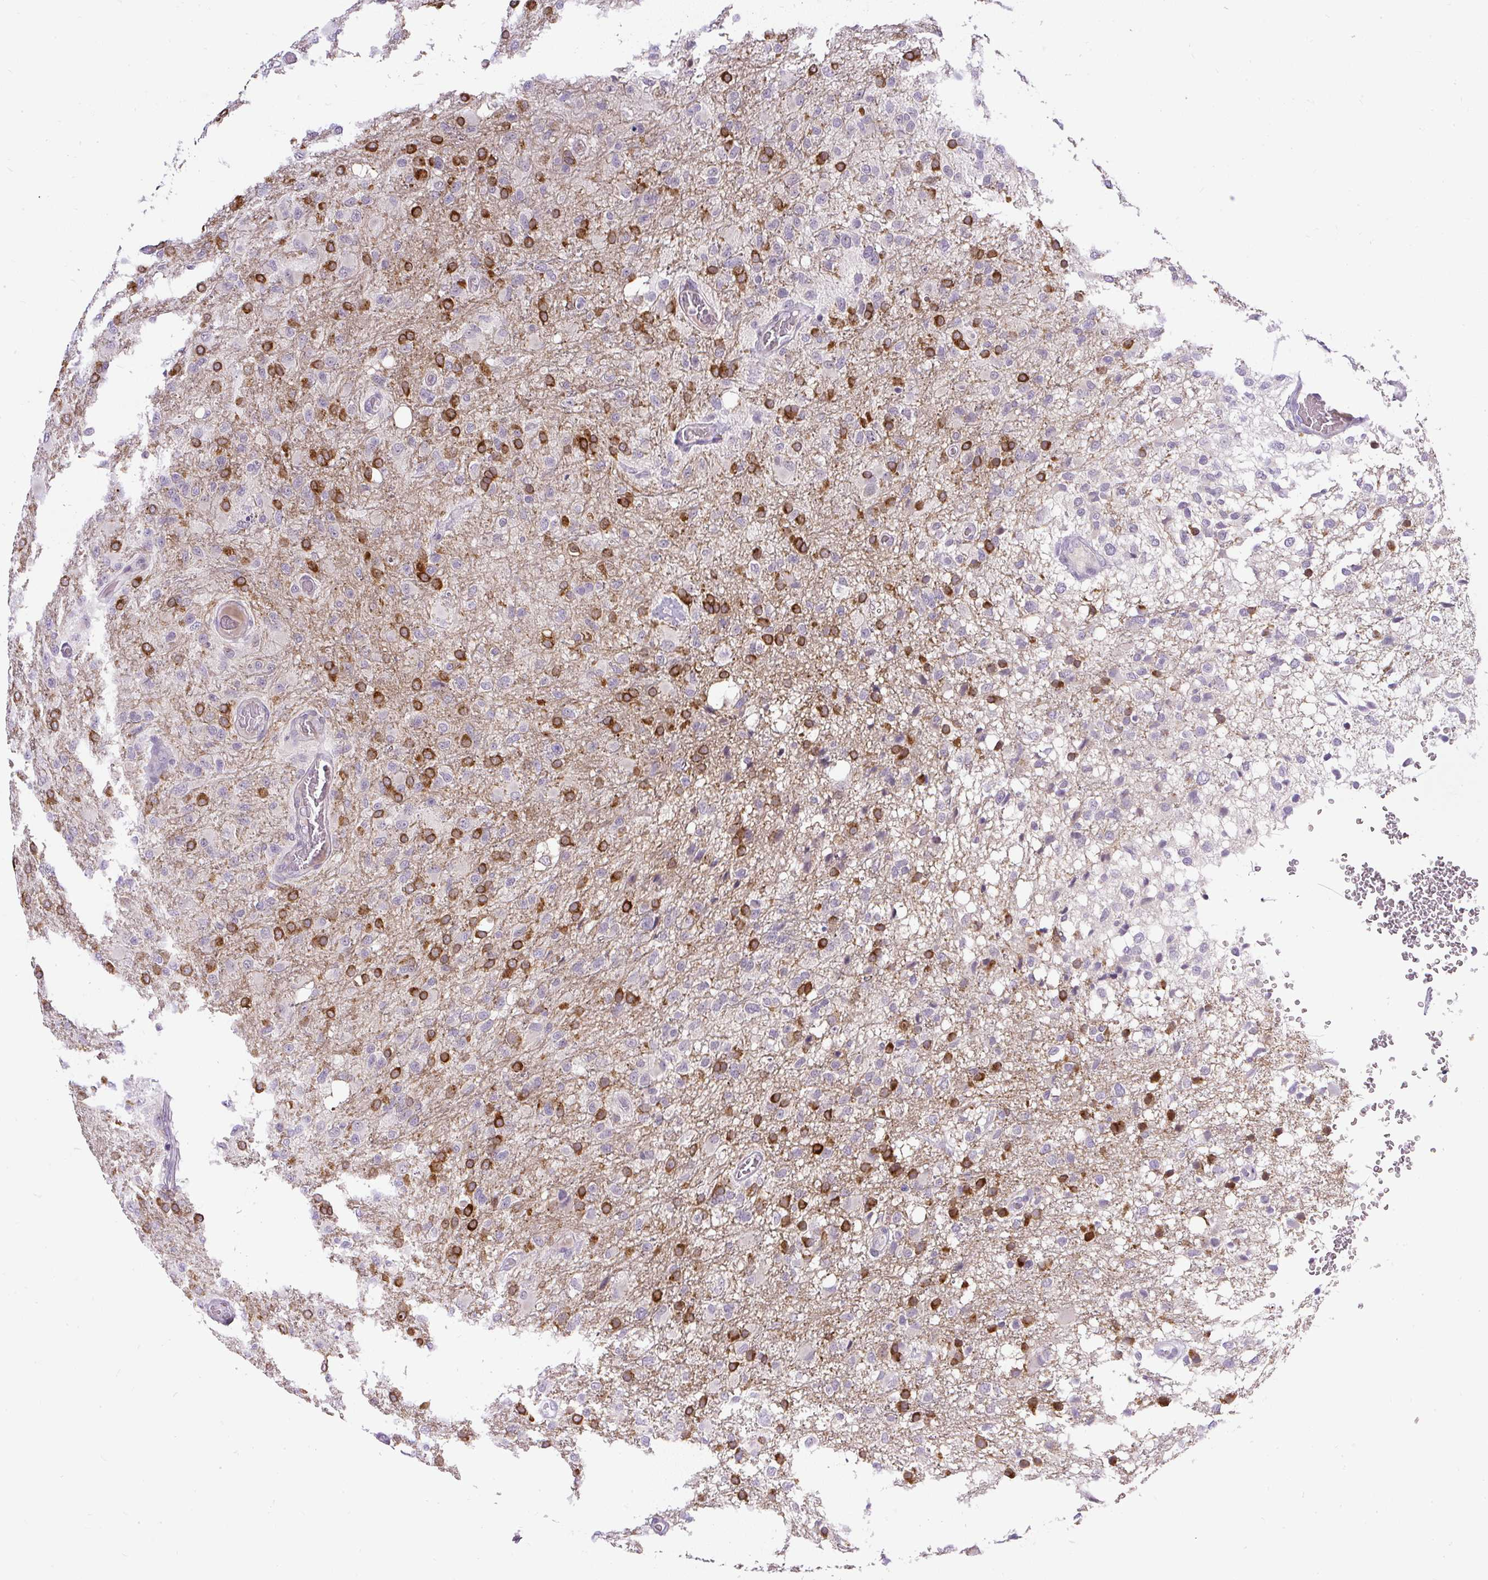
{"staining": {"intensity": "negative", "quantity": "none", "location": "none"}, "tissue": "glioma", "cell_type": "Tumor cells", "image_type": "cancer", "snomed": [{"axis": "morphology", "description": "Glioma, malignant, High grade"}, {"axis": "topography", "description": "Brain"}], "caption": "Tumor cells show no significant protein expression in malignant glioma (high-grade). Nuclei are stained in blue.", "gene": "FAM117B", "patient": {"sex": "female", "age": 74}}